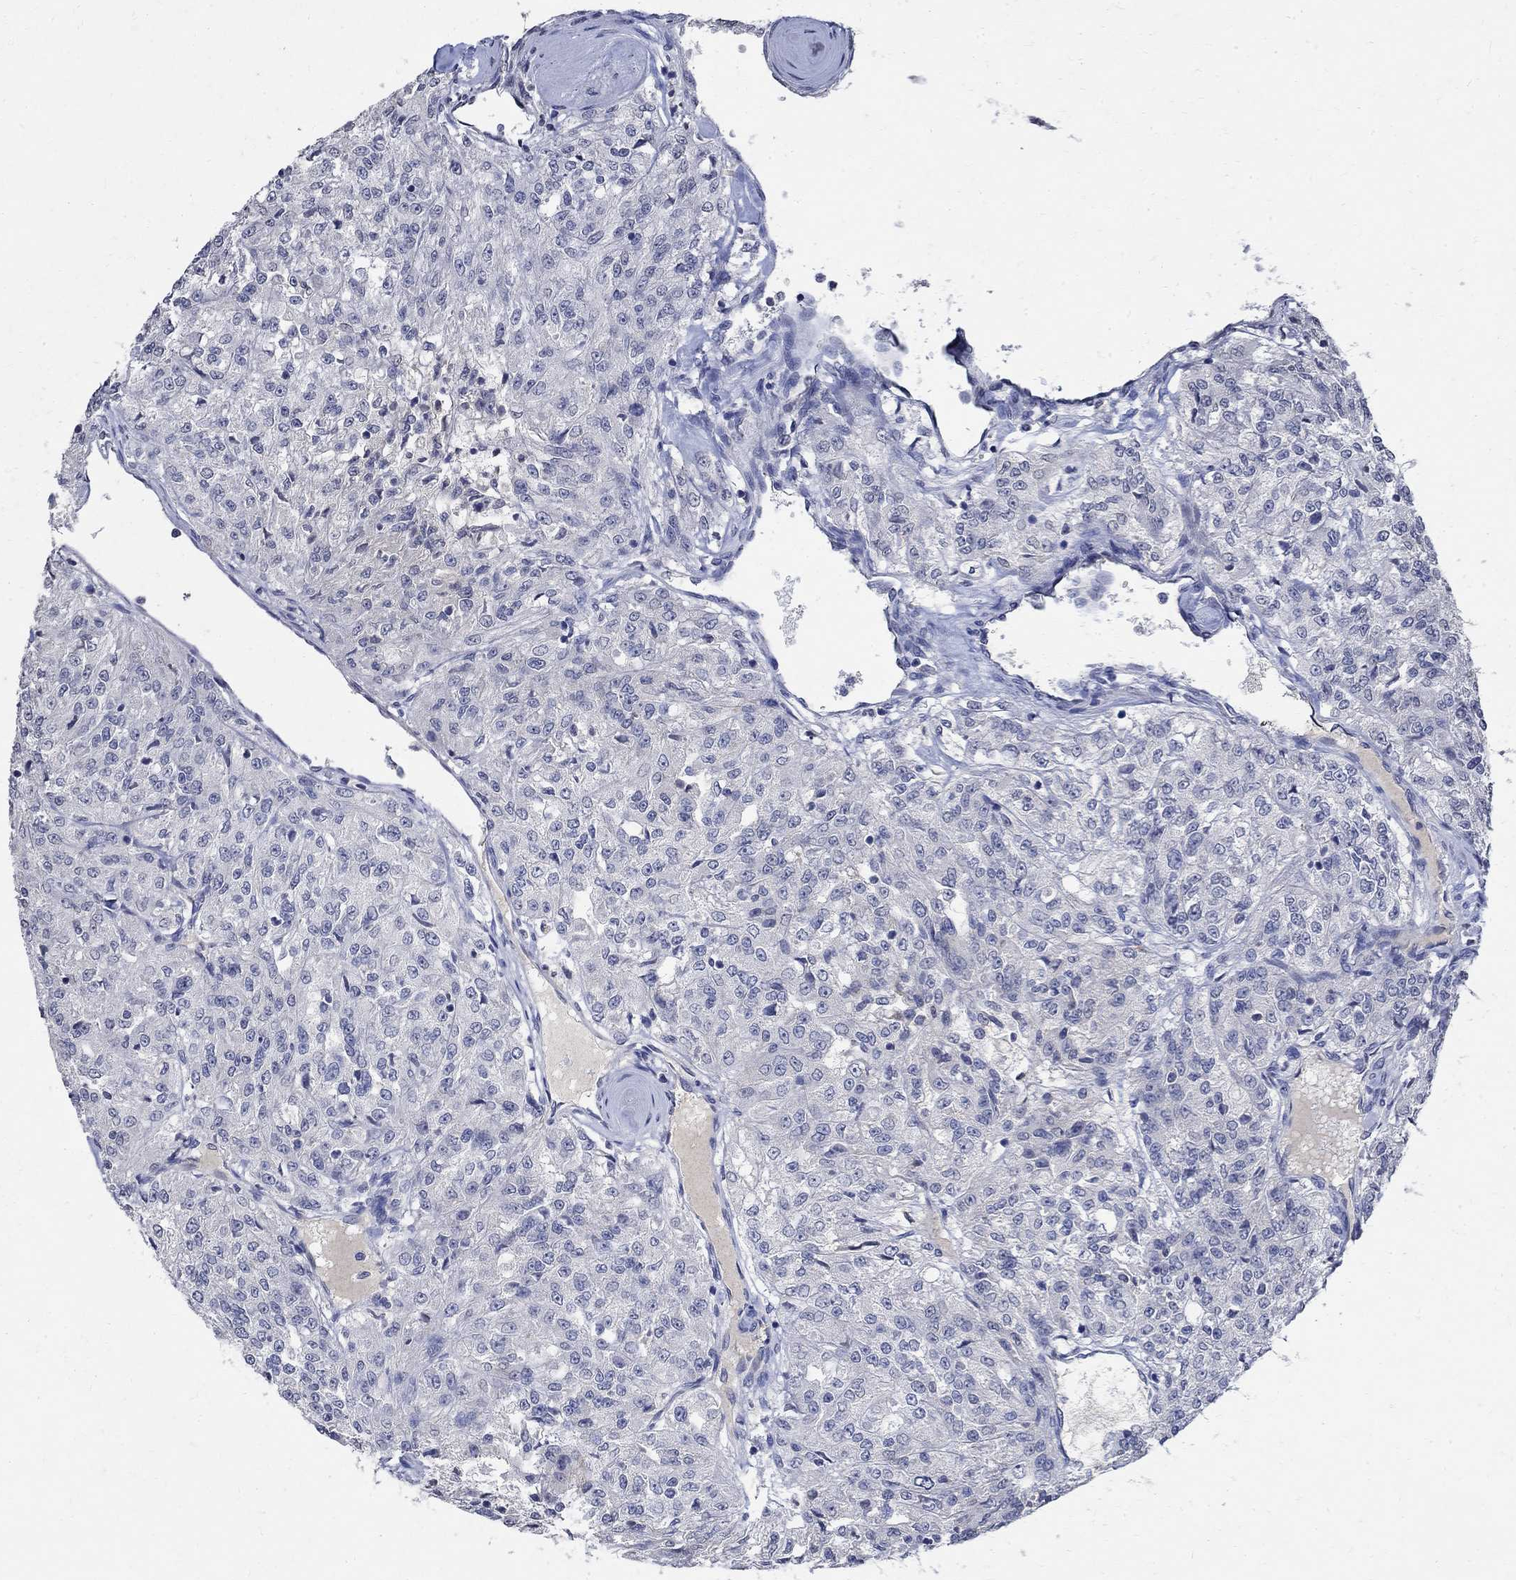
{"staining": {"intensity": "negative", "quantity": "none", "location": "none"}, "tissue": "renal cancer", "cell_type": "Tumor cells", "image_type": "cancer", "snomed": [{"axis": "morphology", "description": "Adenocarcinoma, NOS"}, {"axis": "topography", "description": "Kidney"}], "caption": "An immunohistochemistry (IHC) image of renal adenocarcinoma is shown. There is no staining in tumor cells of renal adenocarcinoma. (Stains: DAB IHC with hematoxylin counter stain, Microscopy: brightfield microscopy at high magnification).", "gene": "TMEM169", "patient": {"sex": "female", "age": 63}}